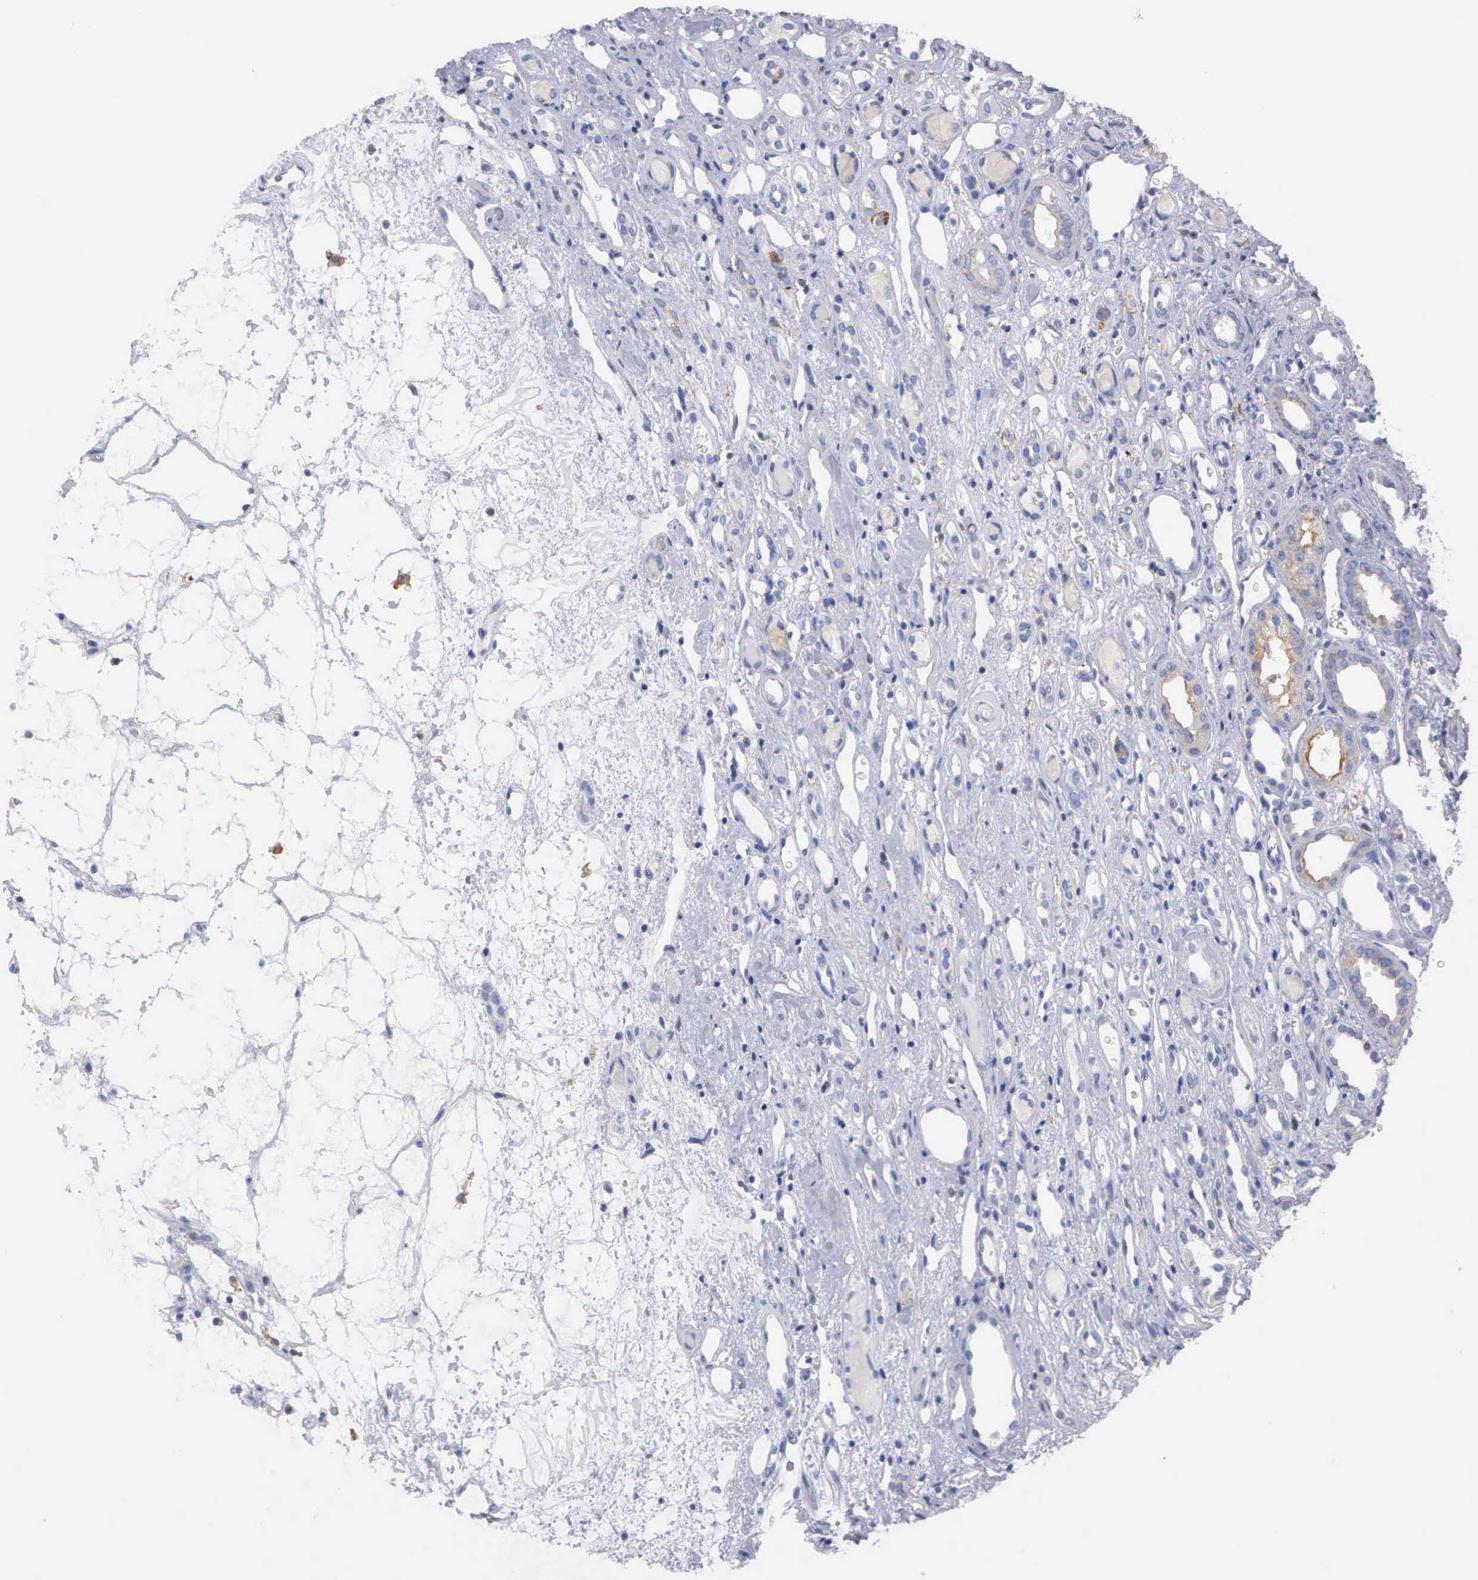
{"staining": {"intensity": "negative", "quantity": "none", "location": "none"}, "tissue": "renal cancer", "cell_type": "Tumor cells", "image_type": "cancer", "snomed": [{"axis": "morphology", "description": "Adenocarcinoma, NOS"}, {"axis": "topography", "description": "Kidney"}], "caption": "Immunohistochemistry (IHC) of human renal adenocarcinoma reveals no staining in tumor cells.", "gene": "PTGS2", "patient": {"sex": "female", "age": 60}}